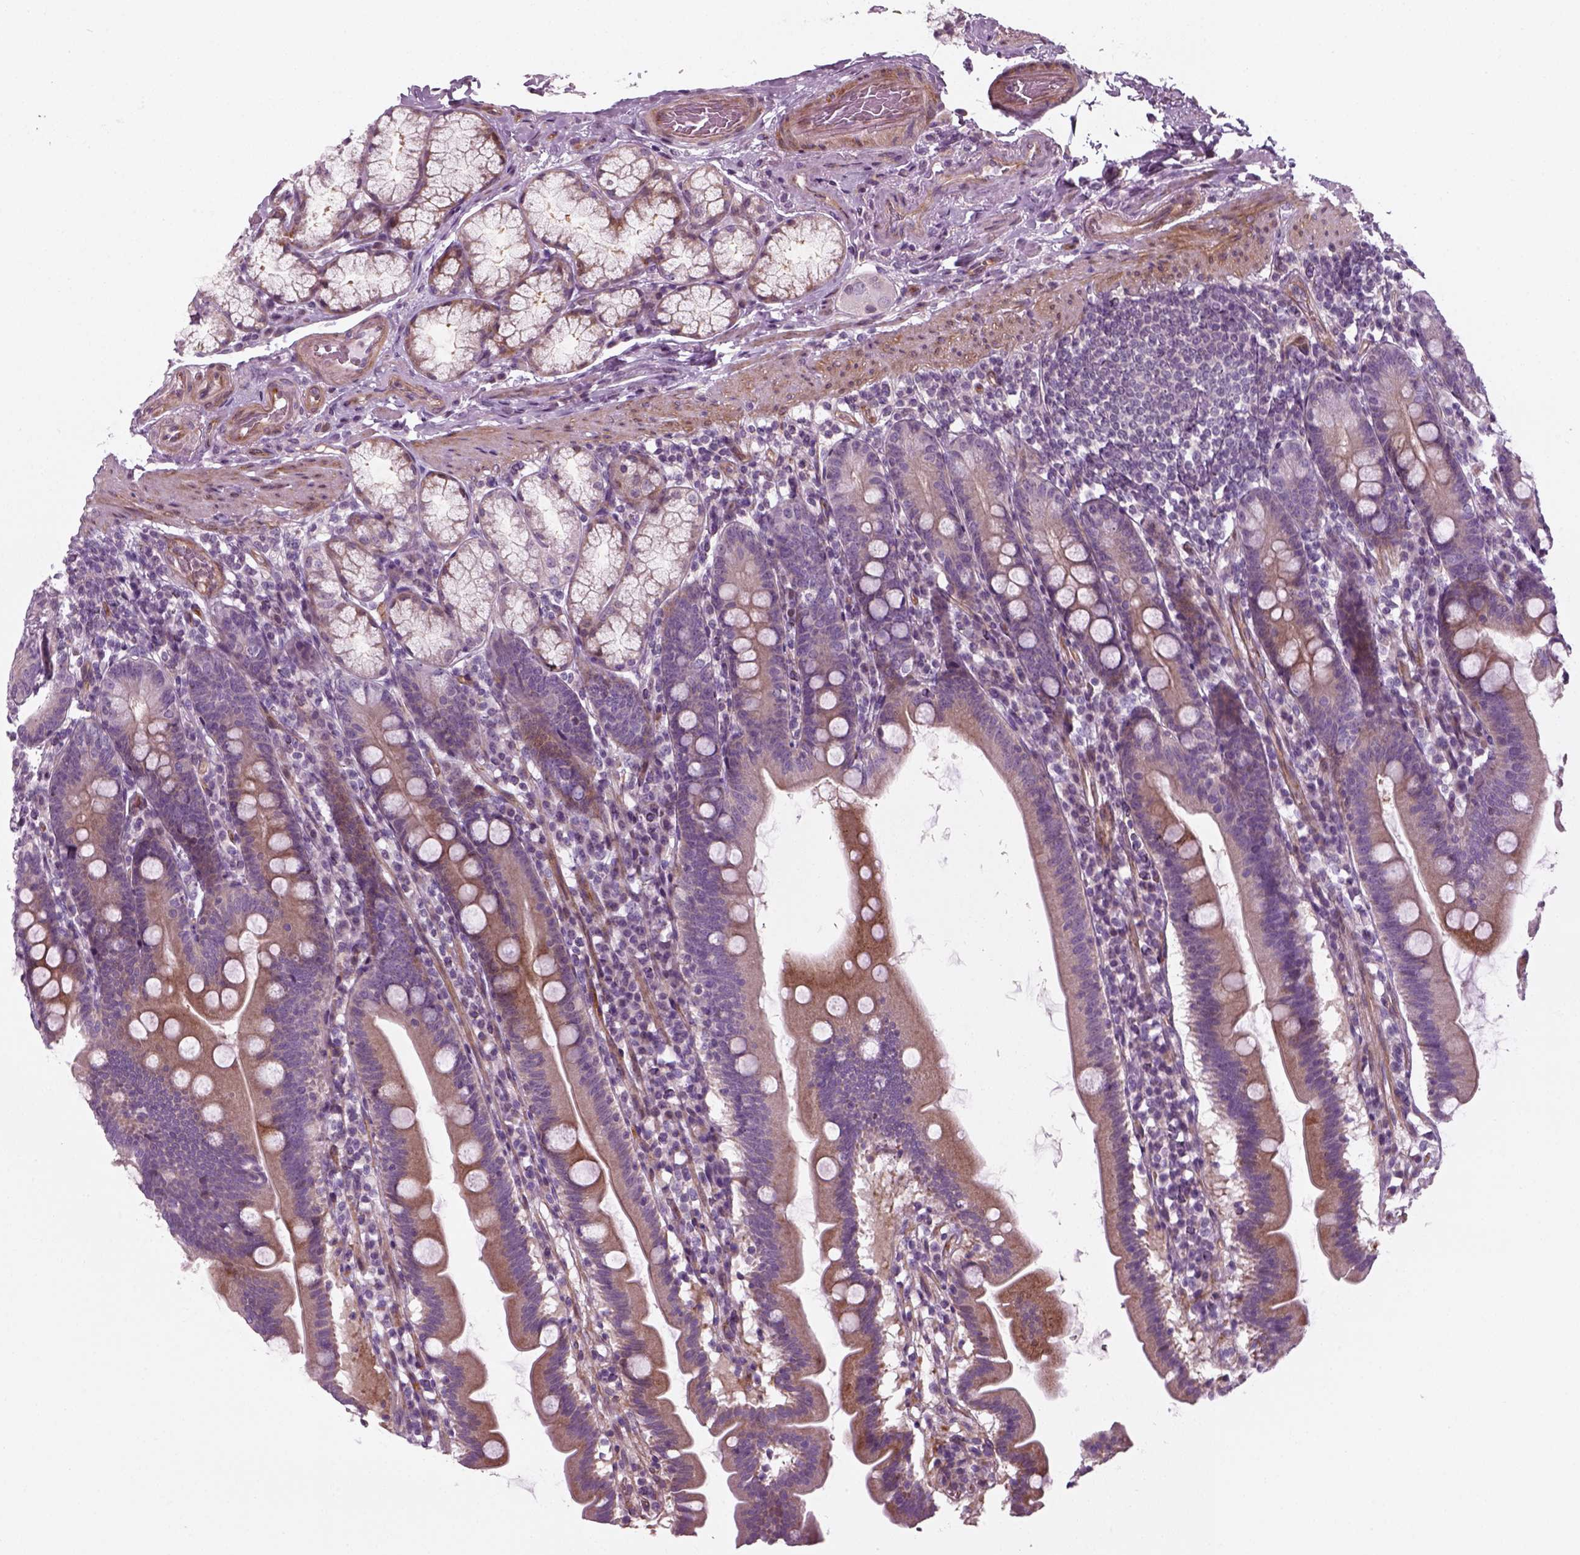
{"staining": {"intensity": "moderate", "quantity": "25%-75%", "location": "cytoplasmic/membranous"}, "tissue": "duodenum", "cell_type": "Glandular cells", "image_type": "normal", "snomed": [{"axis": "morphology", "description": "Normal tissue, NOS"}, {"axis": "topography", "description": "Duodenum"}], "caption": "Benign duodenum demonstrates moderate cytoplasmic/membranous expression in approximately 25%-75% of glandular cells, visualized by immunohistochemistry.", "gene": "DNASE1L1", "patient": {"sex": "female", "age": 67}}